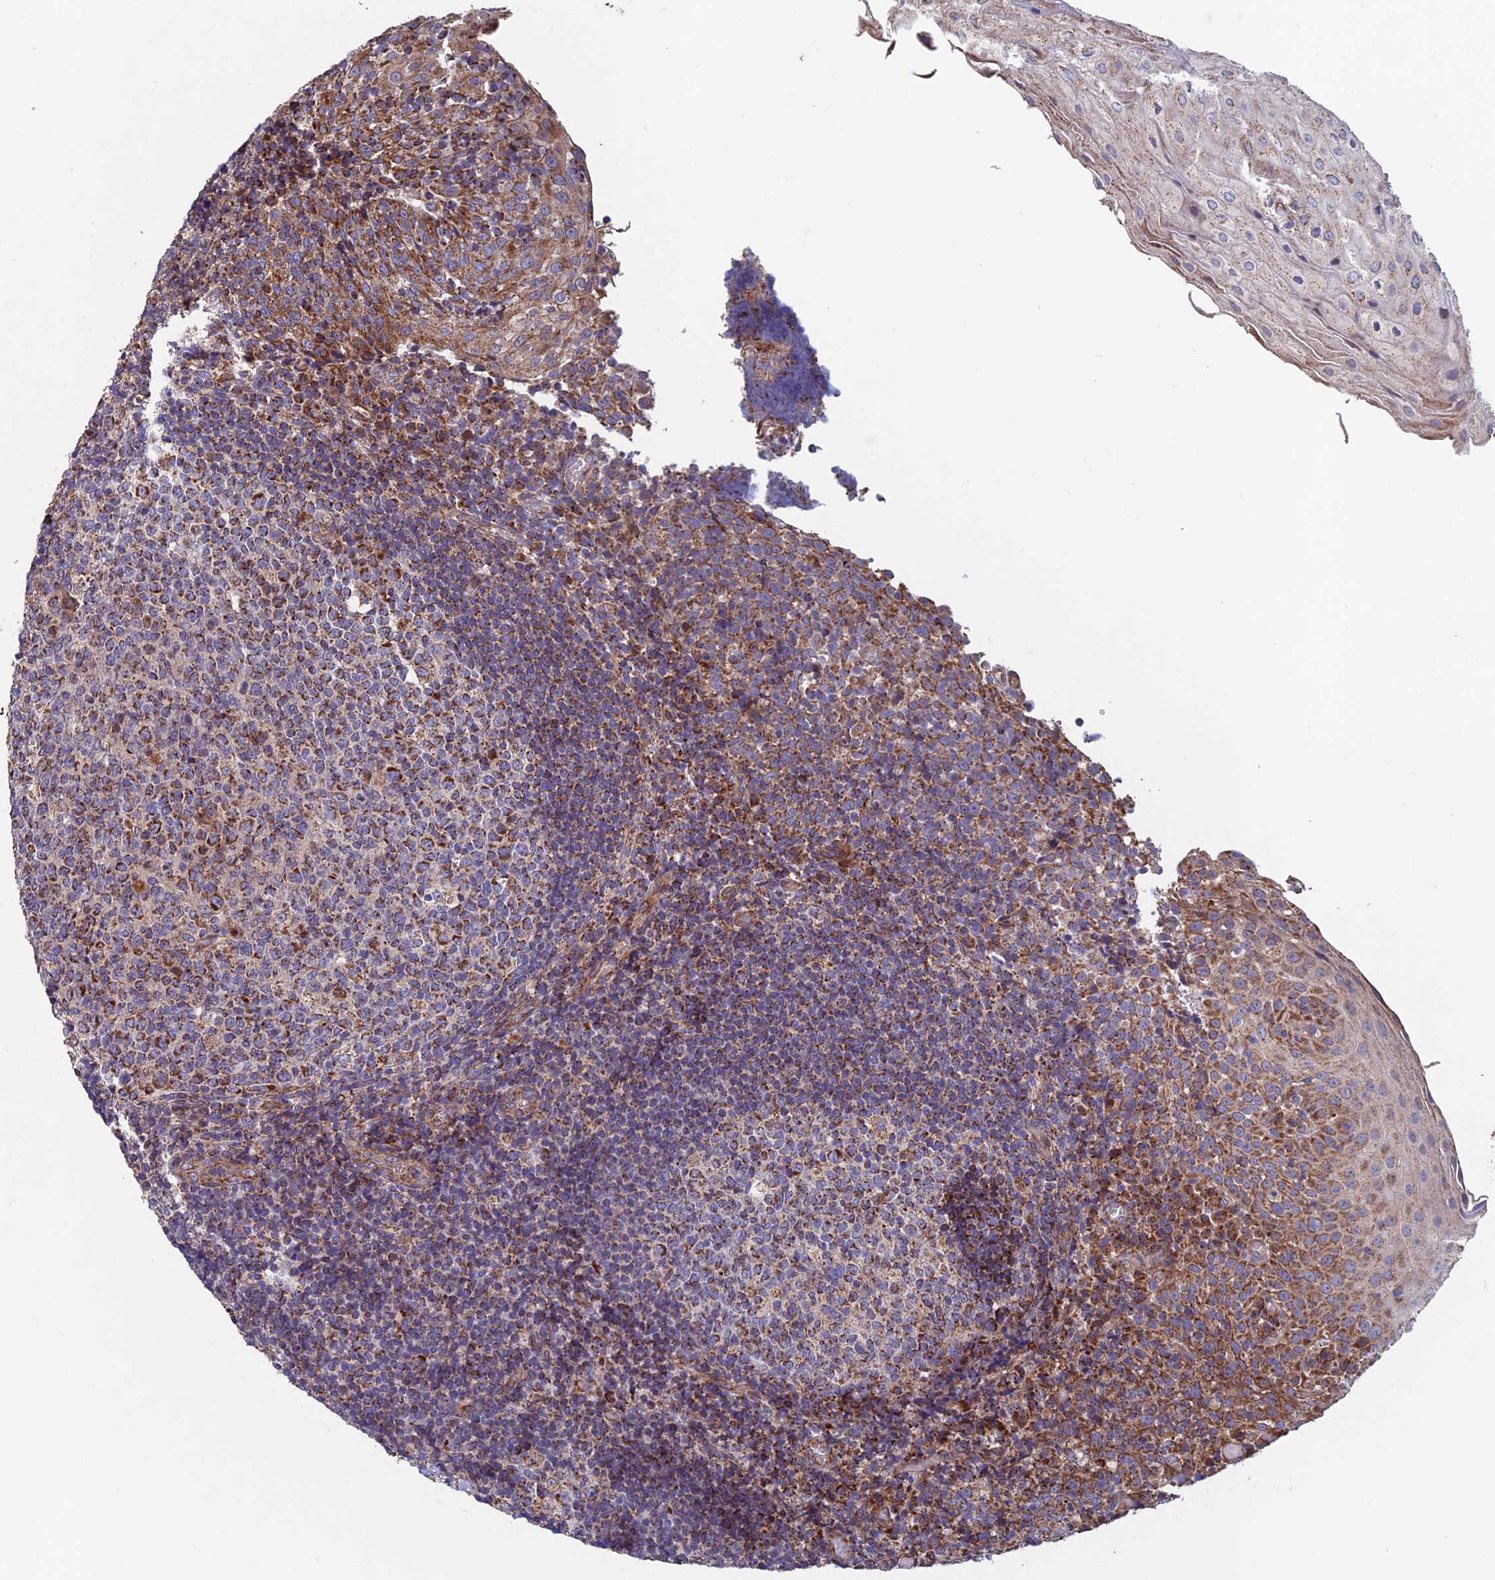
{"staining": {"intensity": "moderate", "quantity": ">75%", "location": "cytoplasmic/membranous"}, "tissue": "tonsil", "cell_type": "Germinal center cells", "image_type": "normal", "snomed": [{"axis": "morphology", "description": "Normal tissue, NOS"}, {"axis": "topography", "description": "Tonsil"}], "caption": "Moderate cytoplasmic/membranous expression for a protein is identified in approximately >75% of germinal center cells of benign tonsil using immunohistochemistry (IHC).", "gene": "MRPL1", "patient": {"sex": "female", "age": 19}}